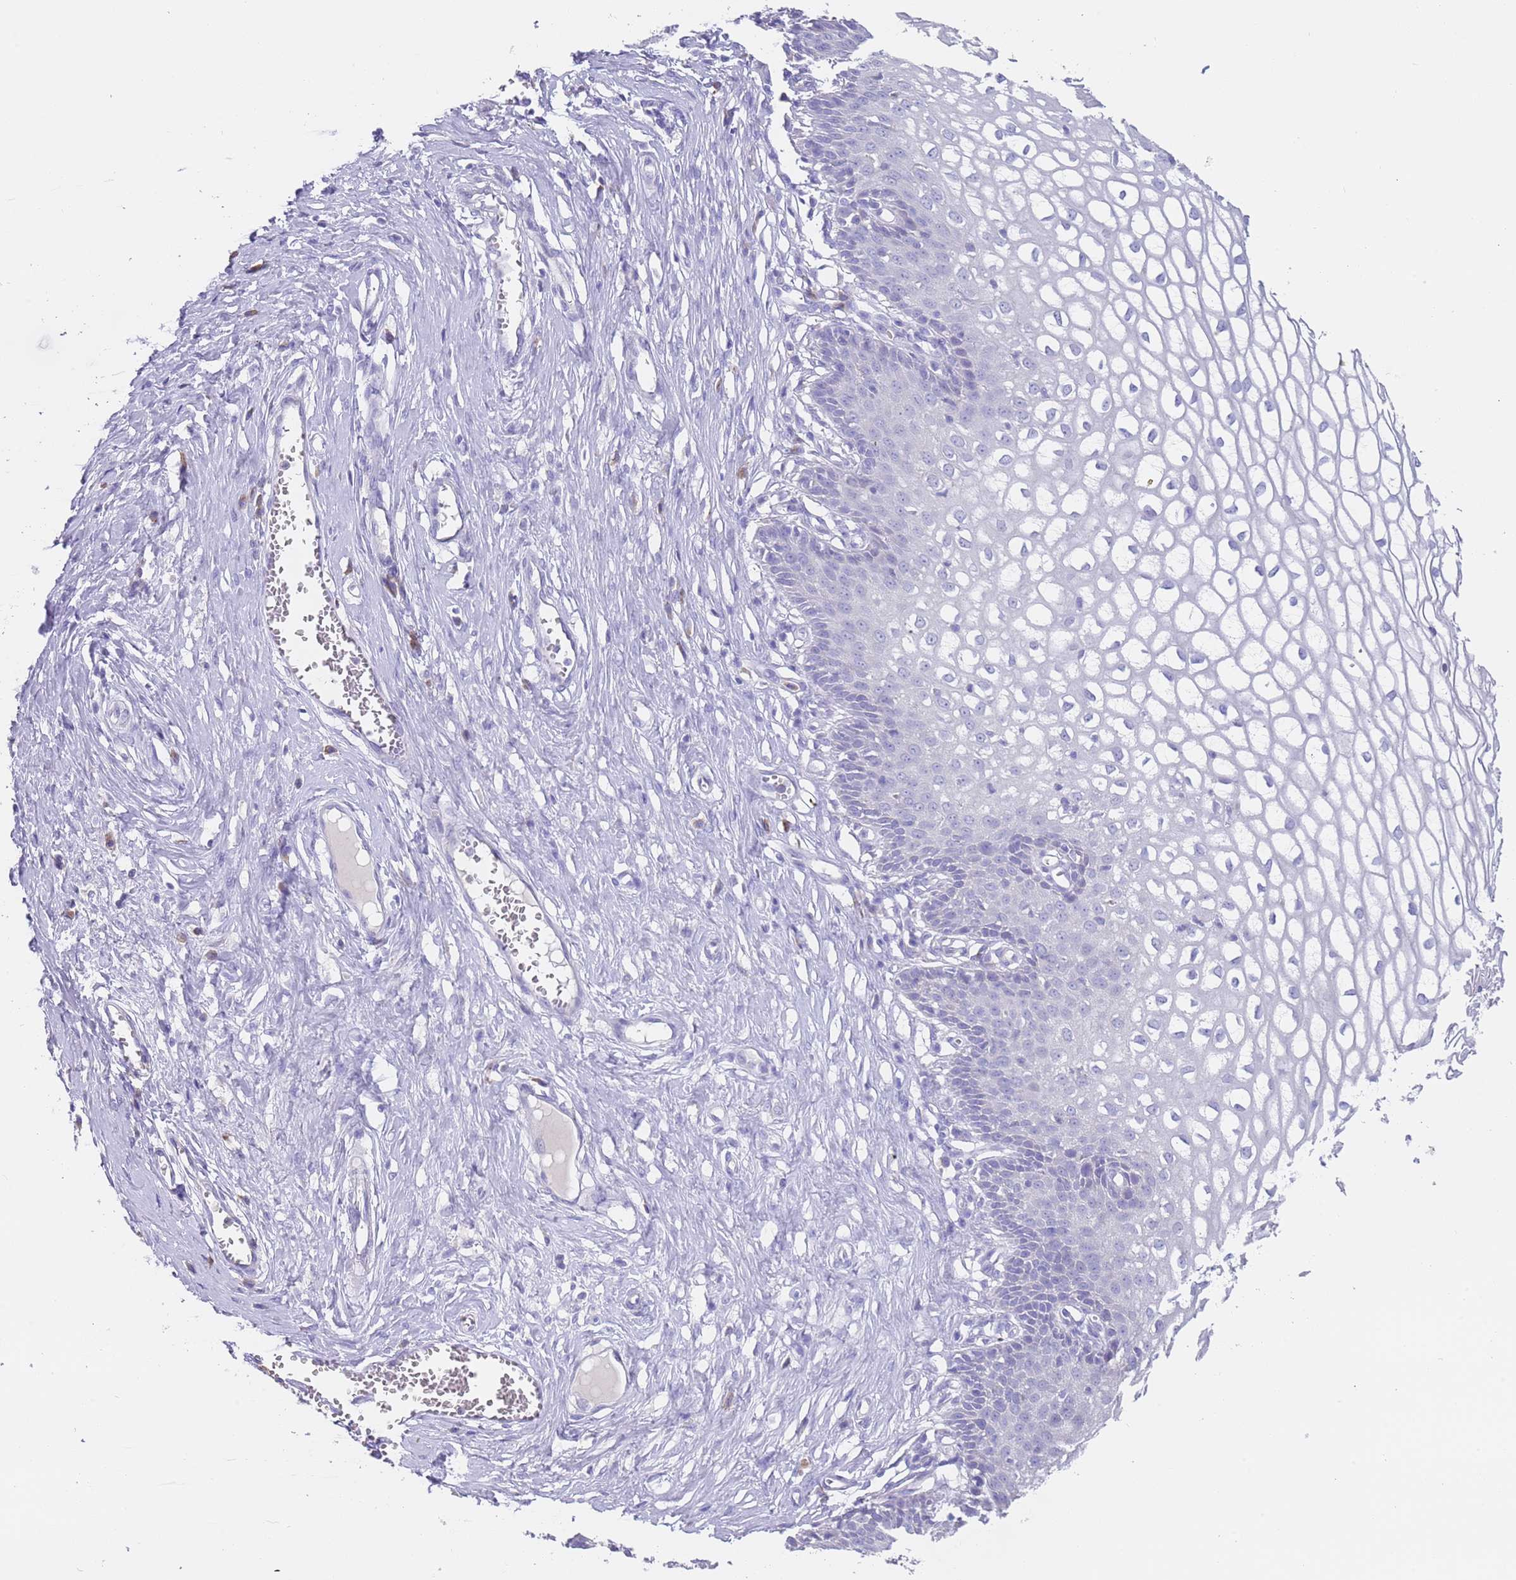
{"staining": {"intensity": "negative", "quantity": "none", "location": "none"}, "tissue": "cervix", "cell_type": "Glandular cells", "image_type": "normal", "snomed": [{"axis": "morphology", "description": "Normal tissue, NOS"}, {"axis": "morphology", "description": "Adenocarcinoma, NOS"}, {"axis": "topography", "description": "Cervix"}], "caption": "Immunohistochemistry (IHC) of benign cervix displays no positivity in glandular cells. The staining was performed using DAB (3,3'-diaminobenzidine) to visualize the protein expression in brown, while the nuclei were stained in blue with hematoxylin (Magnification: 20x).", "gene": "TYW1B", "patient": {"sex": "female", "age": 29}}